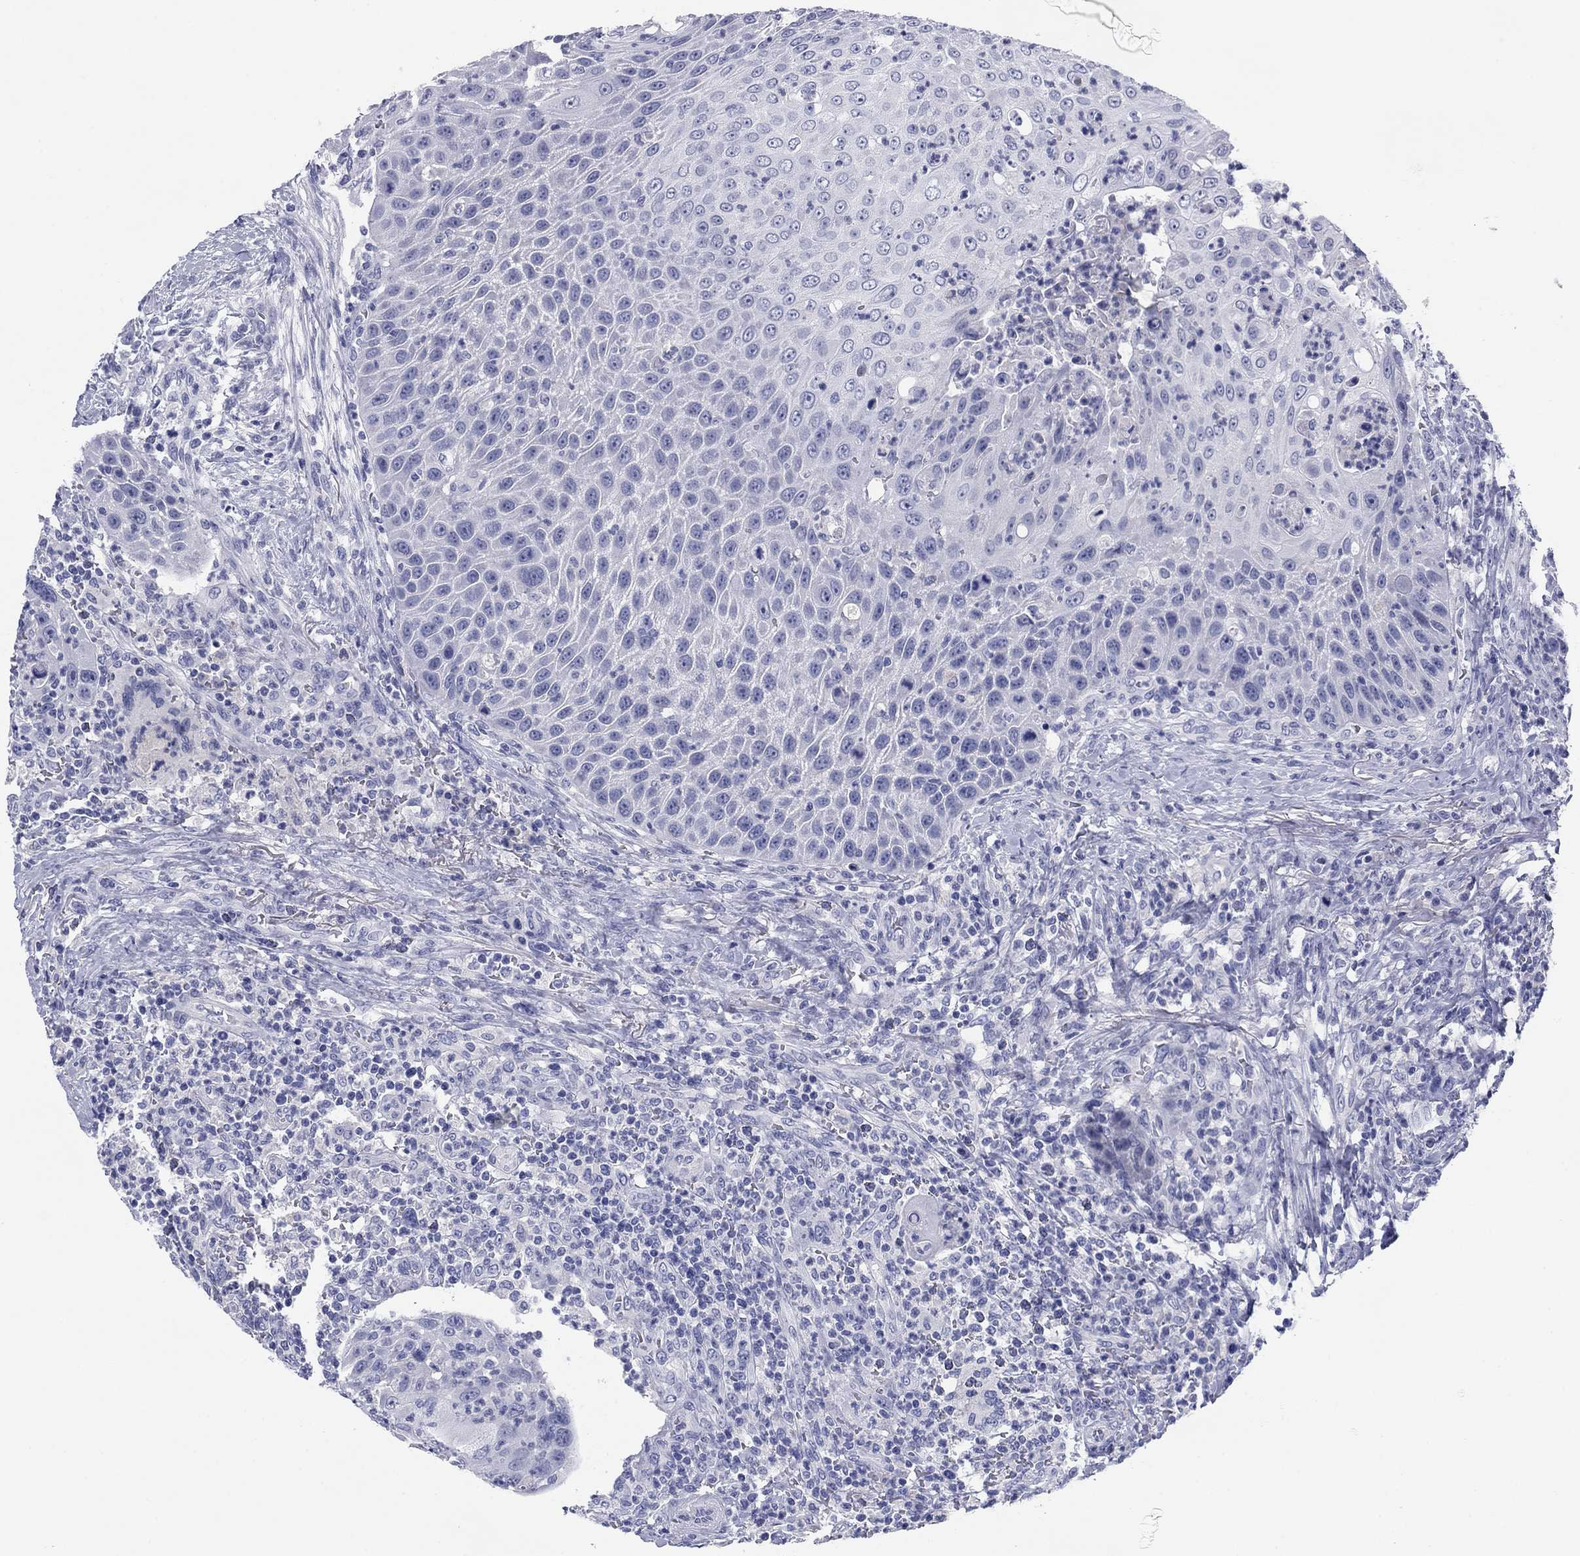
{"staining": {"intensity": "negative", "quantity": "none", "location": "none"}, "tissue": "head and neck cancer", "cell_type": "Tumor cells", "image_type": "cancer", "snomed": [{"axis": "morphology", "description": "Squamous cell carcinoma, NOS"}, {"axis": "topography", "description": "Head-Neck"}], "caption": "Immunohistochemical staining of squamous cell carcinoma (head and neck) demonstrates no significant expression in tumor cells. (Brightfield microscopy of DAB IHC at high magnification).", "gene": "KCNH1", "patient": {"sex": "male", "age": 69}}